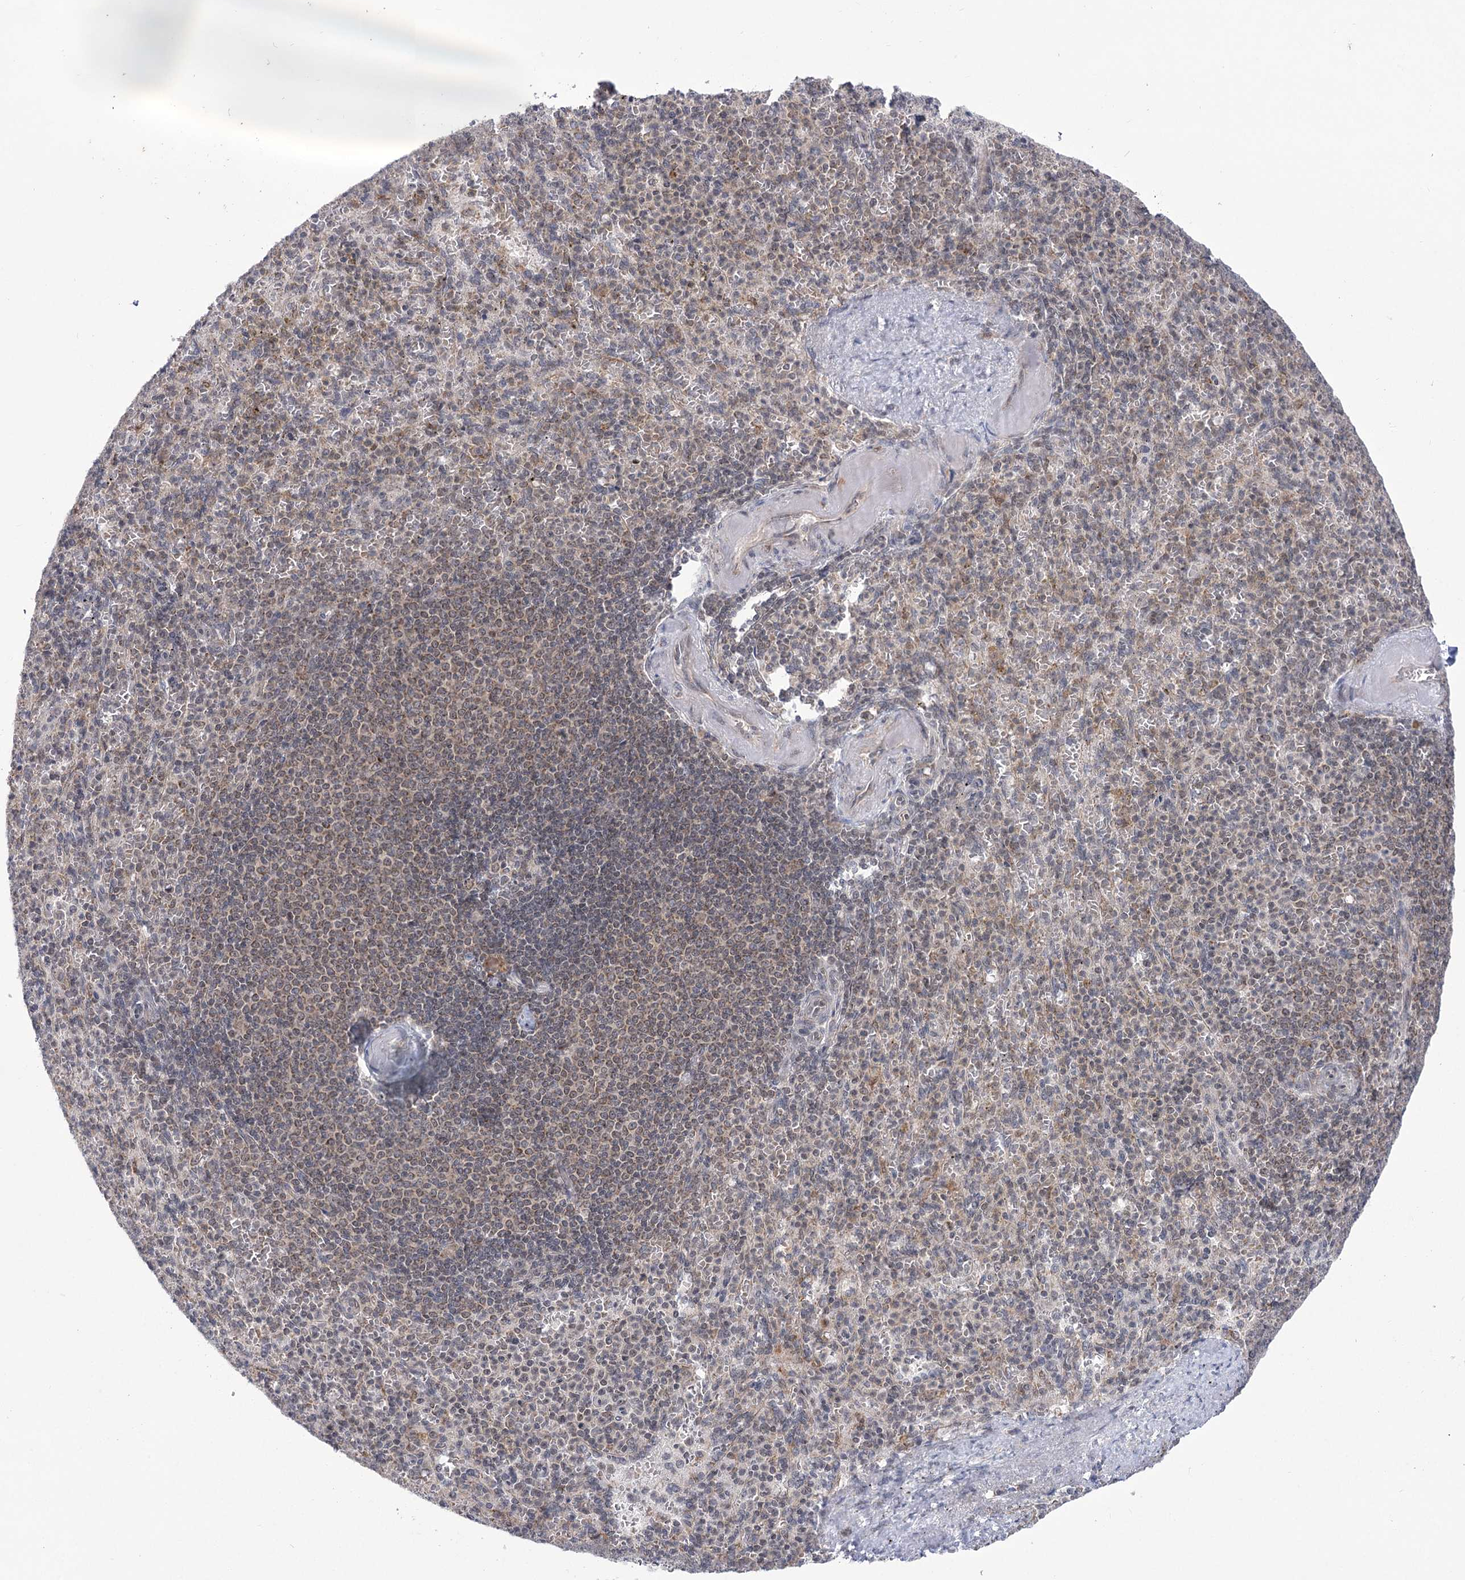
{"staining": {"intensity": "negative", "quantity": "none", "location": "none"}, "tissue": "spleen", "cell_type": "Cells in red pulp", "image_type": "normal", "snomed": [{"axis": "morphology", "description": "Normal tissue, NOS"}, {"axis": "topography", "description": "Spleen"}], "caption": "This is an immunohistochemistry image of benign spleen. There is no staining in cells in red pulp.", "gene": "ZMAT2", "patient": {"sex": "female", "age": 74}}